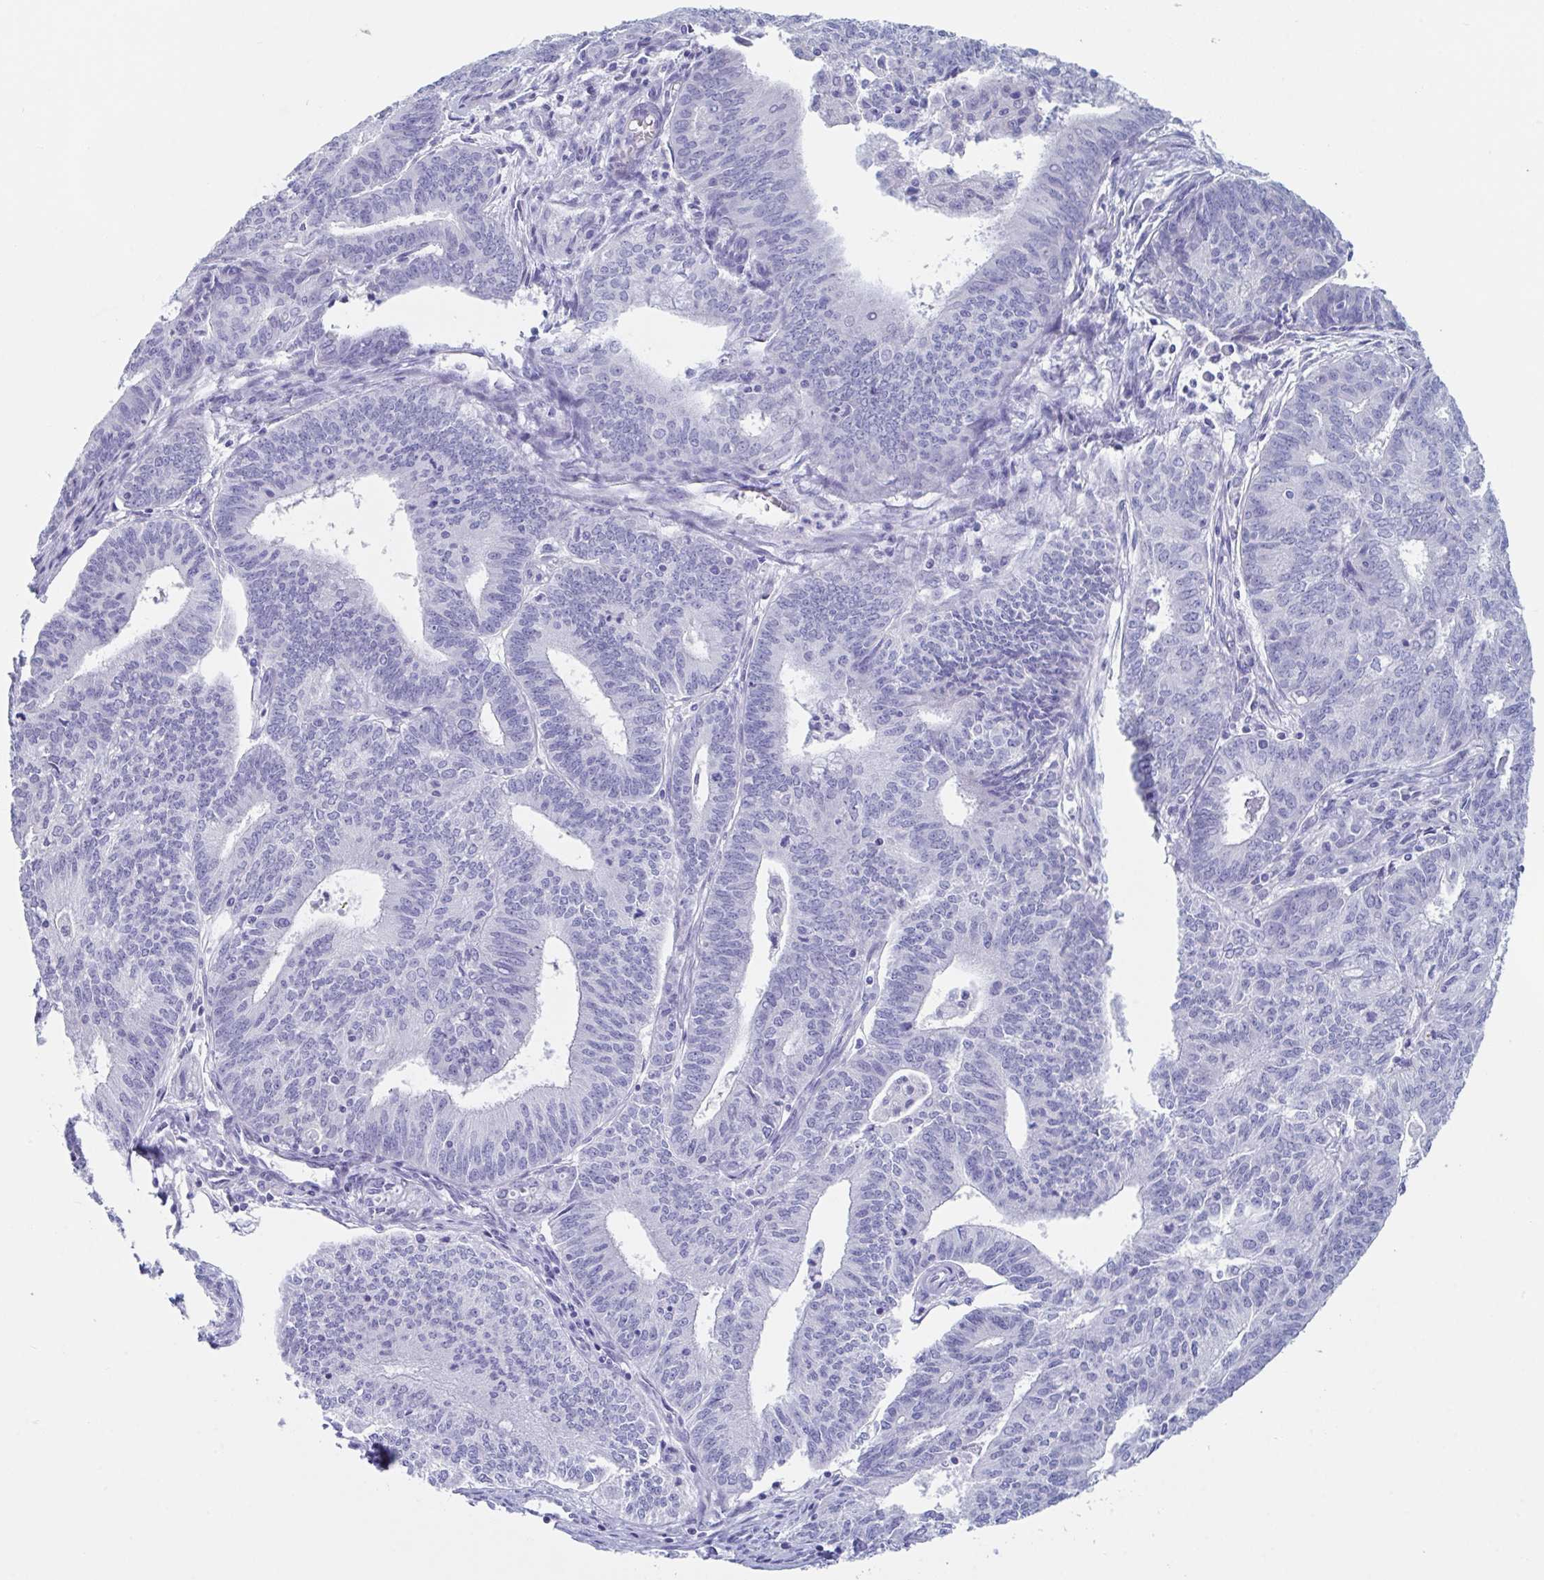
{"staining": {"intensity": "negative", "quantity": "none", "location": "none"}, "tissue": "endometrial cancer", "cell_type": "Tumor cells", "image_type": "cancer", "snomed": [{"axis": "morphology", "description": "Adenocarcinoma, NOS"}, {"axis": "topography", "description": "Endometrium"}], "caption": "Endometrial adenocarcinoma stained for a protein using IHC shows no staining tumor cells.", "gene": "ZPBP", "patient": {"sex": "female", "age": 61}}